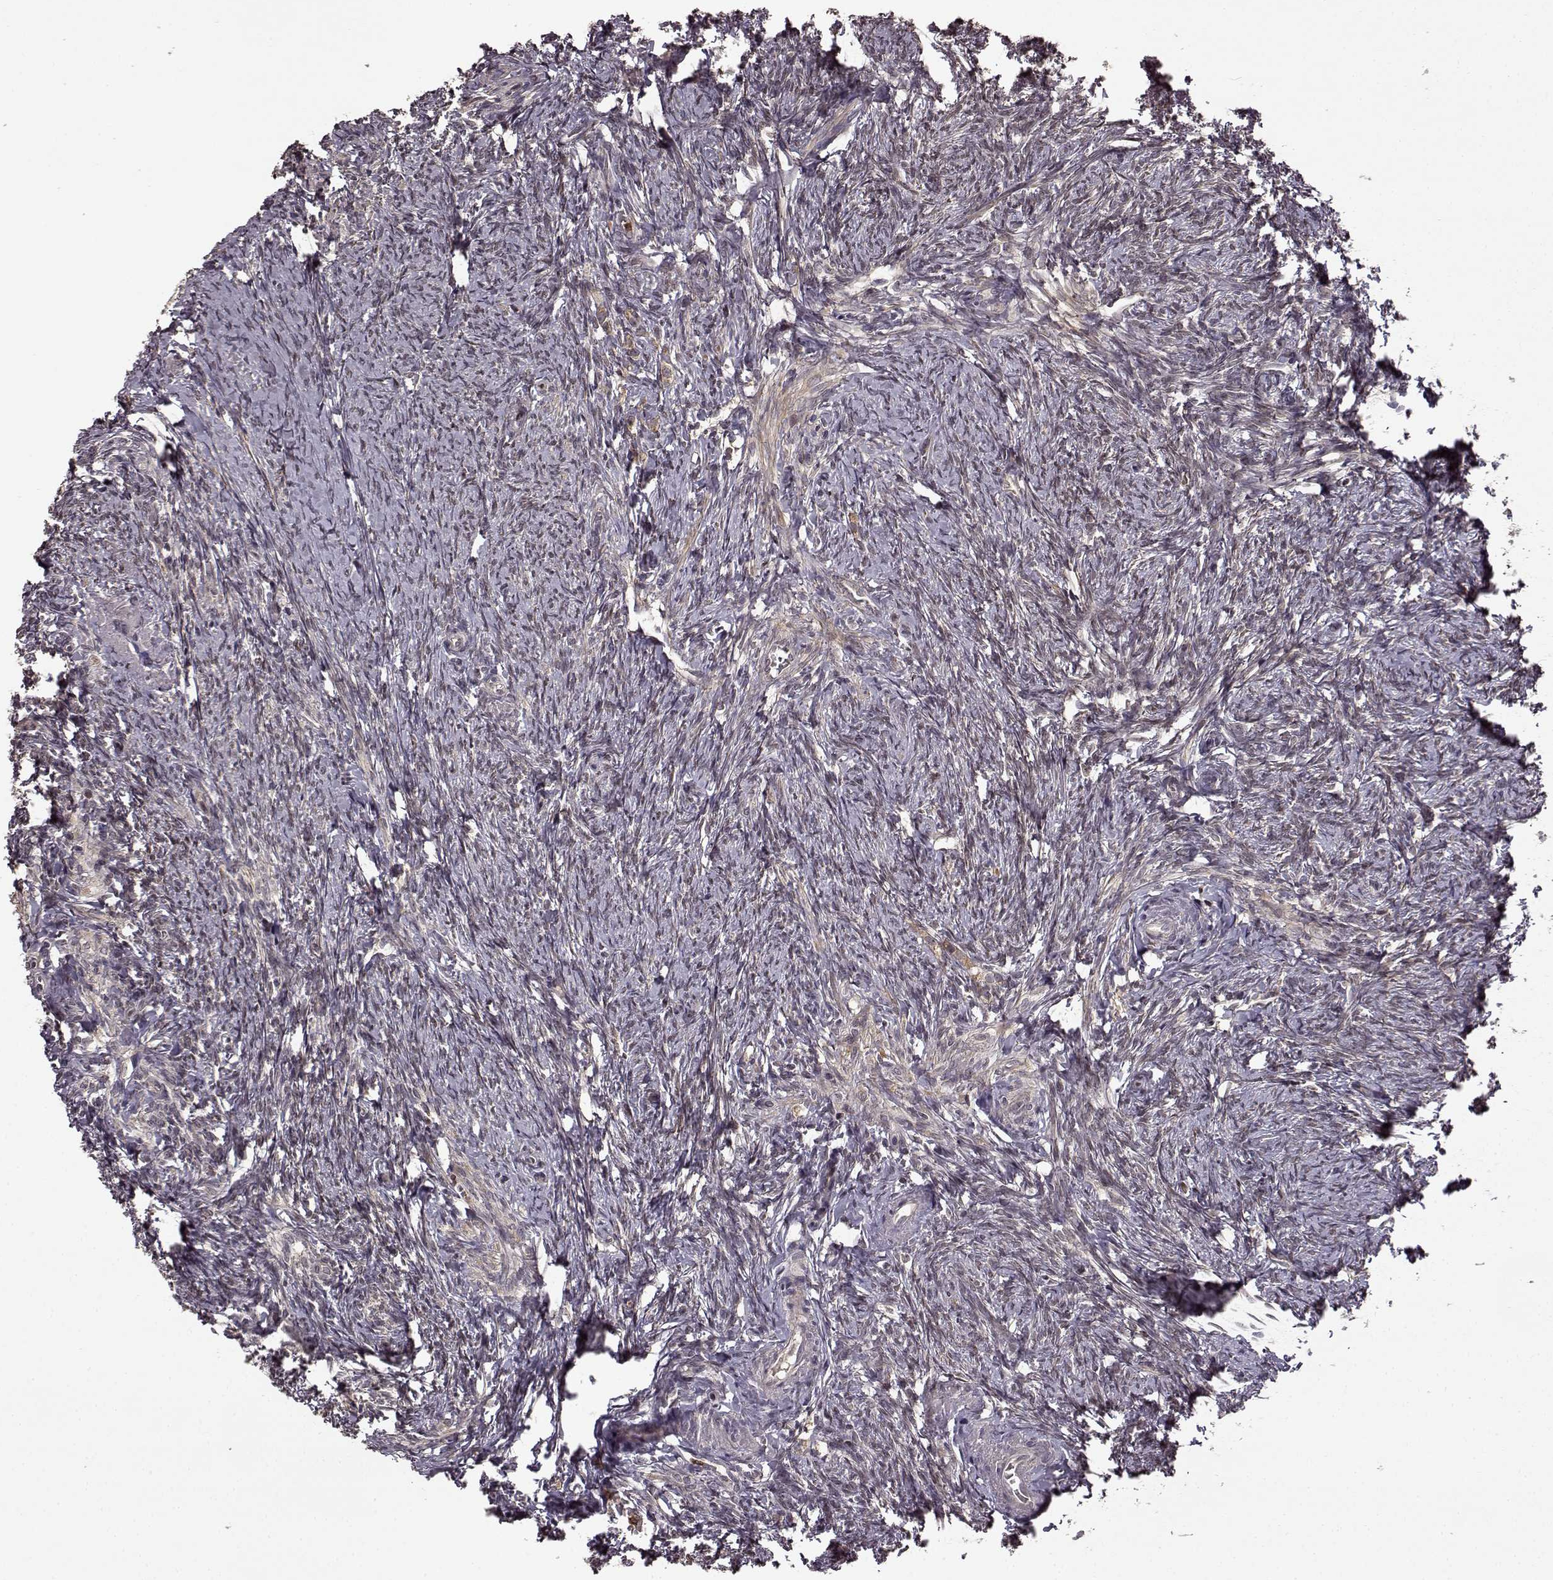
{"staining": {"intensity": "strong", "quantity": "25%-75%", "location": "nuclear"}, "tissue": "ovary", "cell_type": "Follicle cells", "image_type": "normal", "snomed": [{"axis": "morphology", "description": "Normal tissue, NOS"}, {"axis": "topography", "description": "Ovary"}], "caption": "Immunohistochemistry (DAB (3,3'-diaminobenzidine)) staining of normal human ovary reveals strong nuclear protein positivity in about 25%-75% of follicle cells.", "gene": "TRMU", "patient": {"sex": "female", "age": 72}}